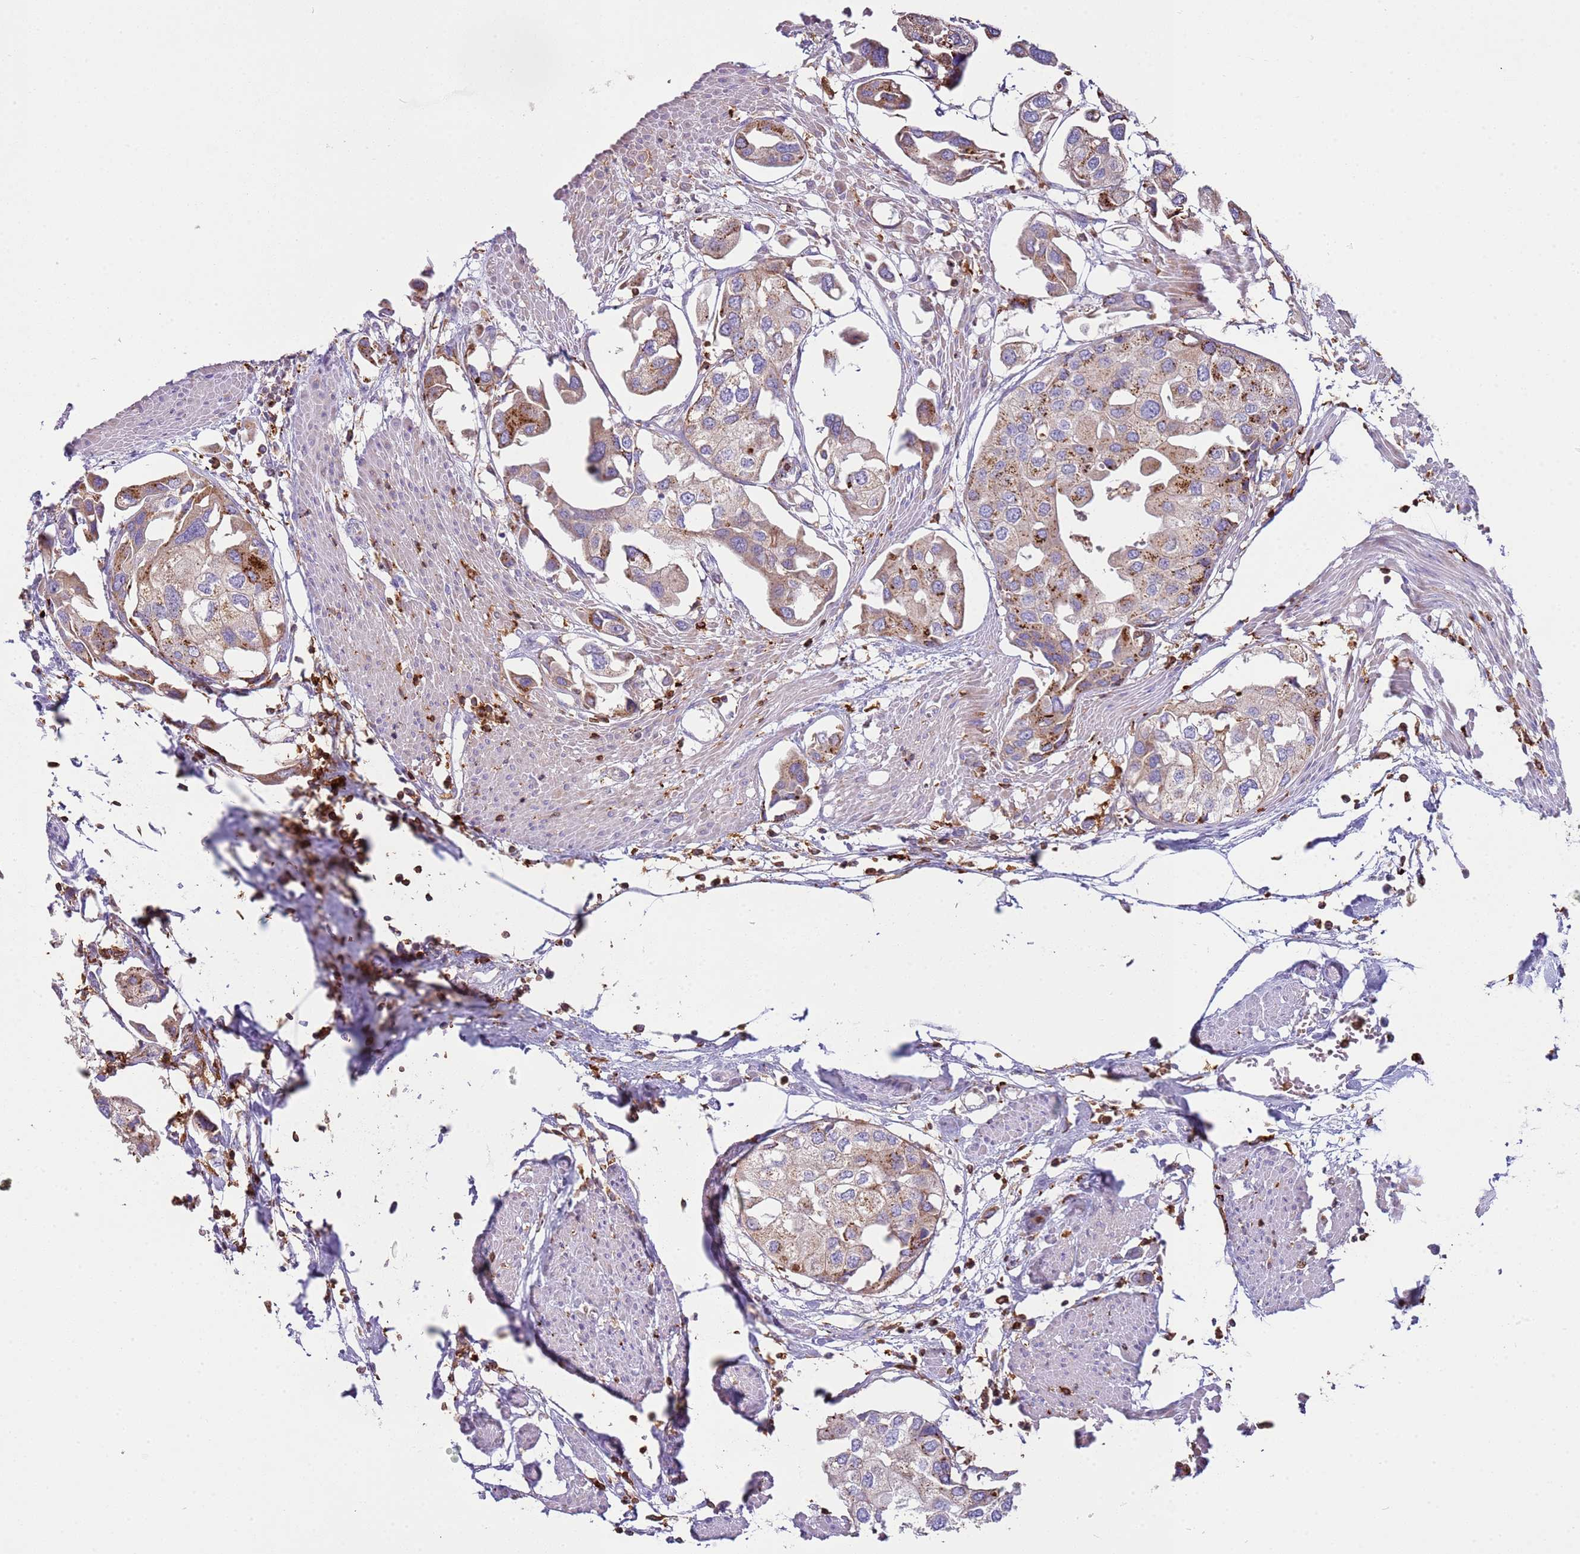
{"staining": {"intensity": "moderate", "quantity": ">75%", "location": "cytoplasmic/membranous"}, "tissue": "urothelial cancer", "cell_type": "Tumor cells", "image_type": "cancer", "snomed": [{"axis": "morphology", "description": "Urothelial carcinoma, High grade"}, {"axis": "topography", "description": "Urinary bladder"}], "caption": "A high-resolution photomicrograph shows immunohistochemistry (IHC) staining of high-grade urothelial carcinoma, which demonstrates moderate cytoplasmic/membranous staining in about >75% of tumor cells.", "gene": "TTPAL", "patient": {"sex": "male", "age": 64}}